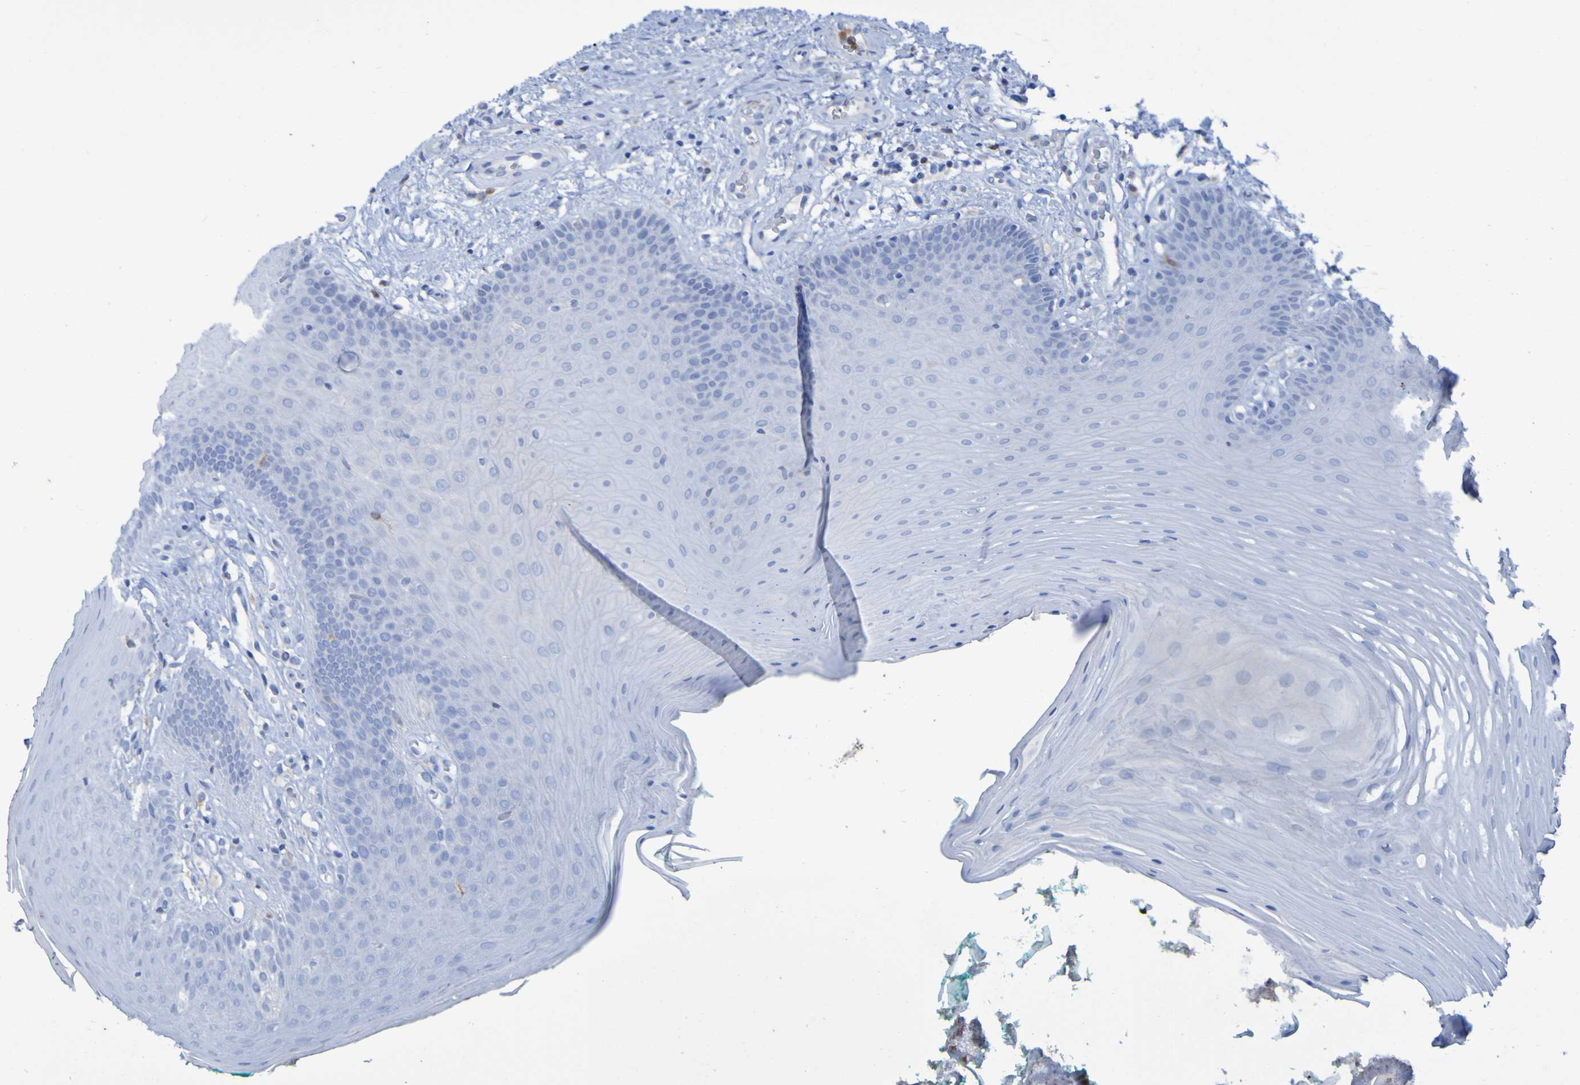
{"staining": {"intensity": "negative", "quantity": "none", "location": "none"}, "tissue": "oral mucosa", "cell_type": "Squamous epithelial cells", "image_type": "normal", "snomed": [{"axis": "morphology", "description": "Normal tissue, NOS"}, {"axis": "topography", "description": "Skeletal muscle"}, {"axis": "topography", "description": "Oral tissue"}], "caption": "Photomicrograph shows no significant protein positivity in squamous epithelial cells of normal oral mucosa.", "gene": "MPPE1", "patient": {"sex": "male", "age": 58}}